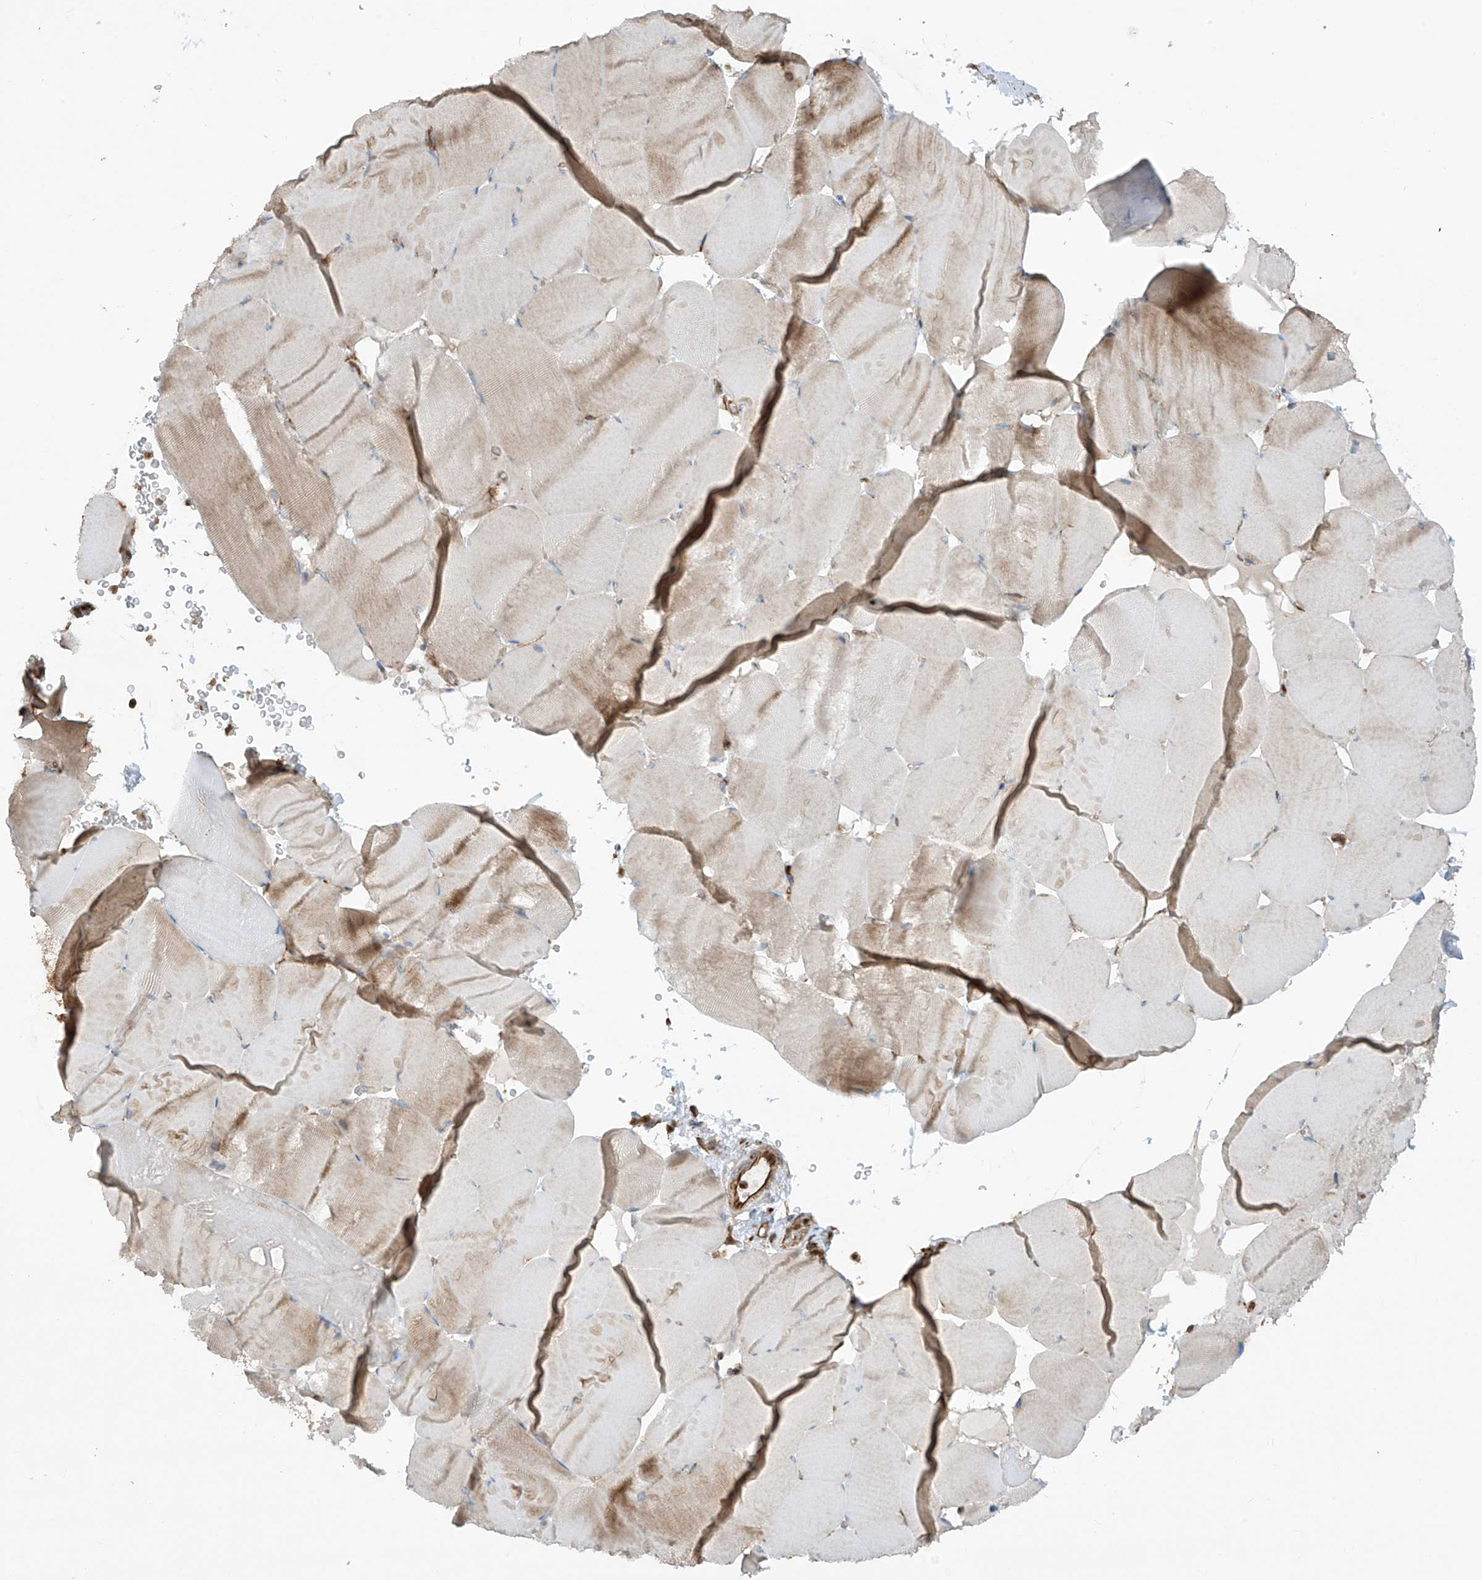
{"staining": {"intensity": "moderate", "quantity": "<25%", "location": "cytoplasmic/membranous"}, "tissue": "skeletal muscle", "cell_type": "Myocytes", "image_type": "normal", "snomed": [{"axis": "morphology", "description": "Normal tissue, NOS"}, {"axis": "topography", "description": "Skeletal muscle"}], "caption": "Immunohistochemistry (IHC) of benign human skeletal muscle demonstrates low levels of moderate cytoplasmic/membranous expression in about <25% of myocytes.", "gene": "EIF5B", "patient": {"sex": "male", "age": 62}}